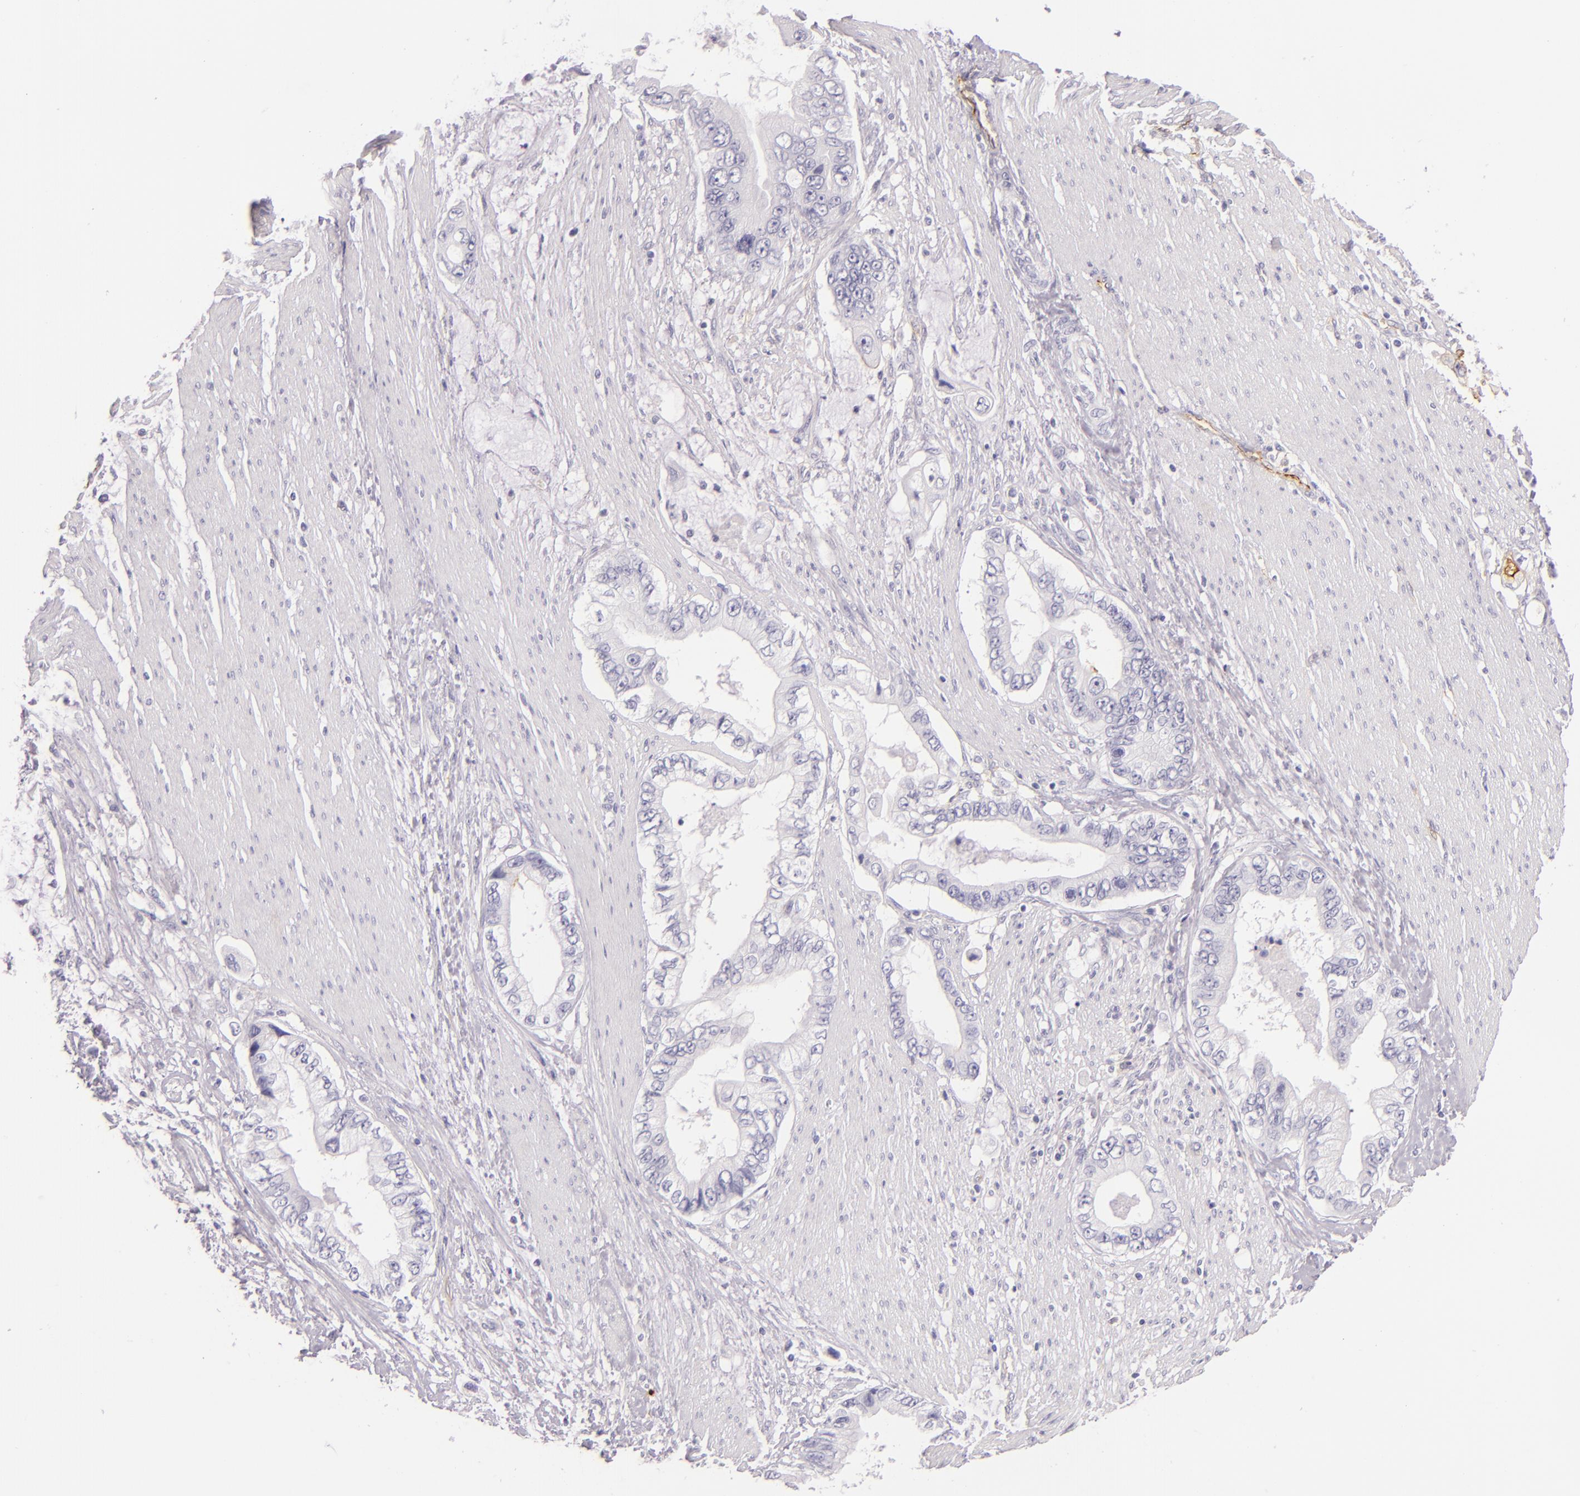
{"staining": {"intensity": "negative", "quantity": "none", "location": "none"}, "tissue": "pancreatic cancer", "cell_type": "Tumor cells", "image_type": "cancer", "snomed": [{"axis": "morphology", "description": "Adenocarcinoma, NOS"}, {"axis": "topography", "description": "Pancreas"}, {"axis": "topography", "description": "Stomach, upper"}], "caption": "Immunohistochemical staining of human pancreatic cancer (adenocarcinoma) shows no significant positivity in tumor cells.", "gene": "ICAM1", "patient": {"sex": "male", "age": 77}}